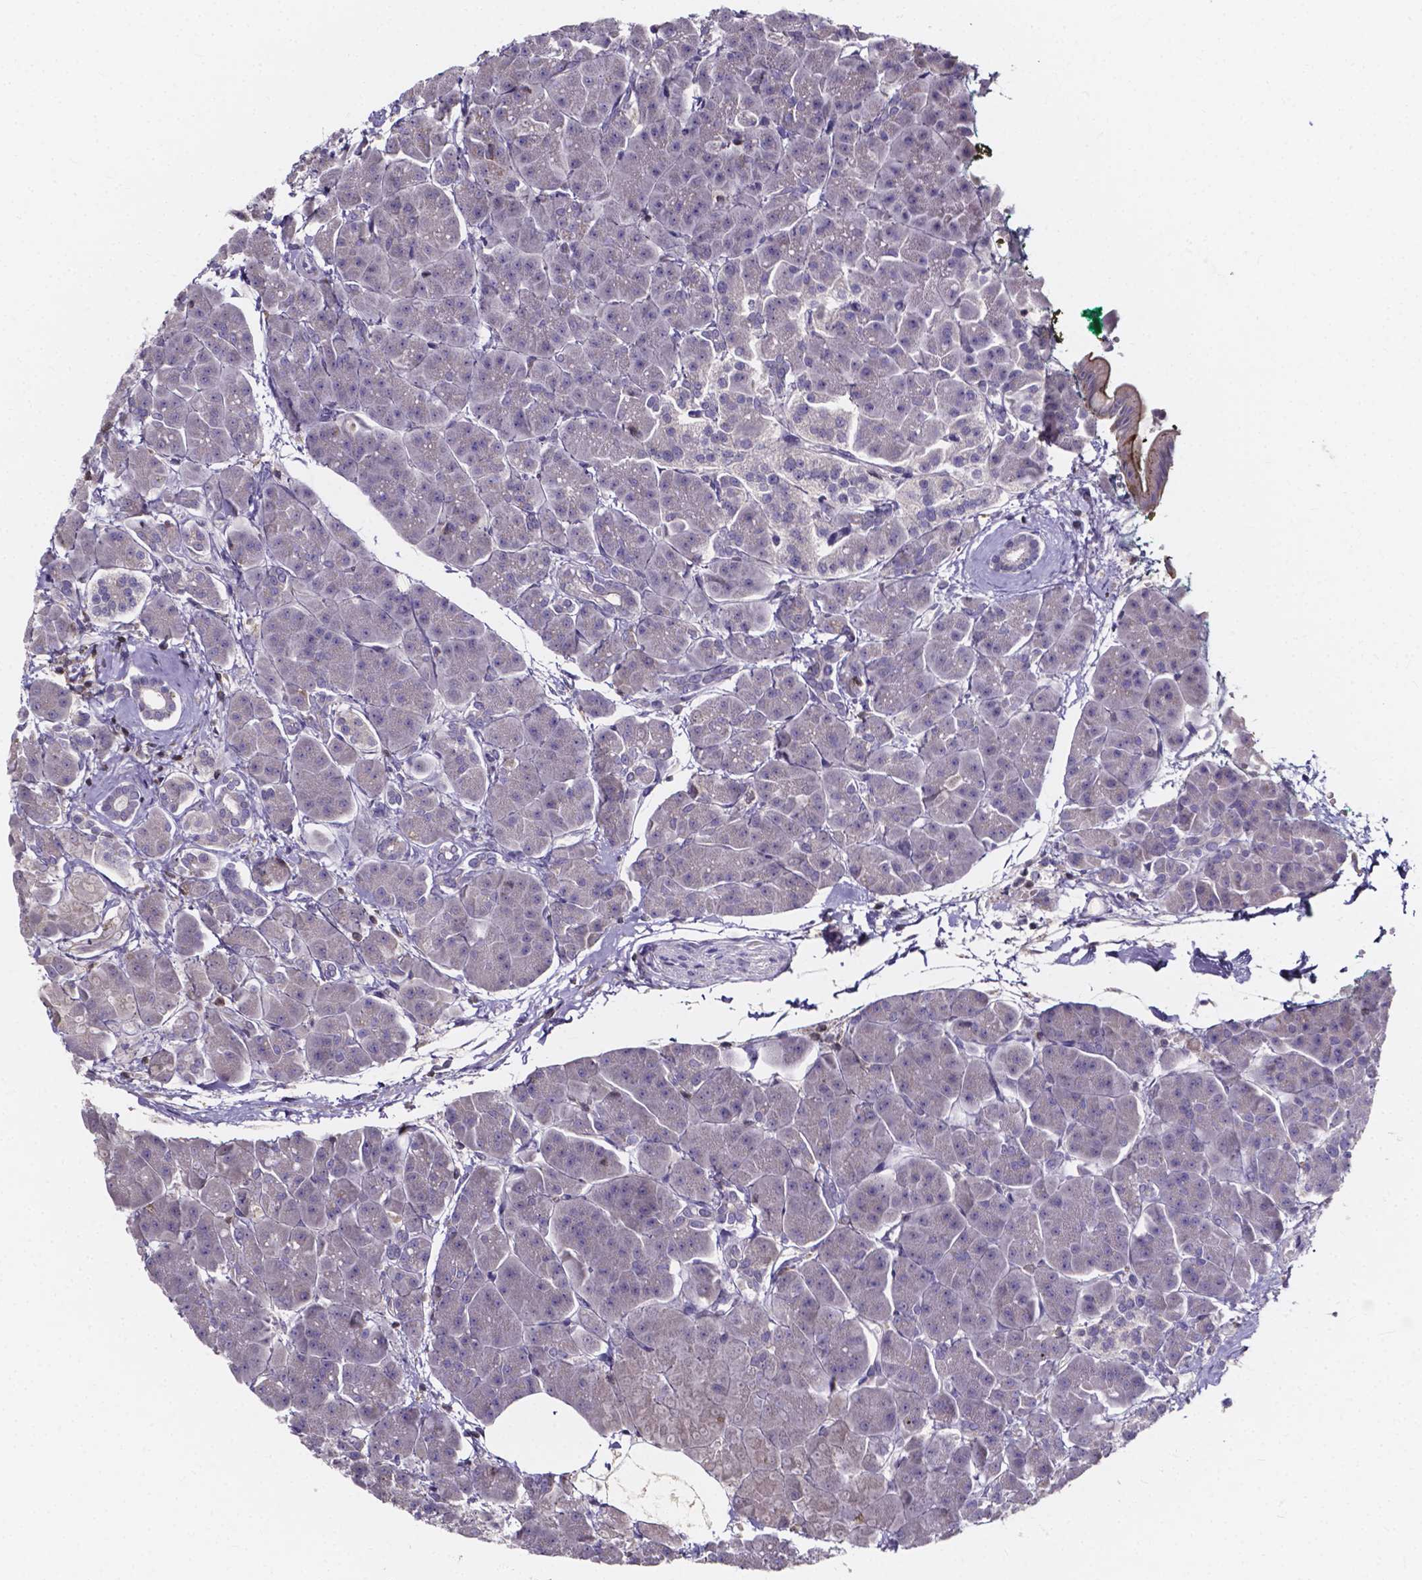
{"staining": {"intensity": "negative", "quantity": "none", "location": "none"}, "tissue": "pancreas", "cell_type": "Exocrine glandular cells", "image_type": "normal", "snomed": [{"axis": "morphology", "description": "Normal tissue, NOS"}, {"axis": "topography", "description": "Adipose tissue"}, {"axis": "topography", "description": "Pancreas"}, {"axis": "topography", "description": "Peripheral nerve tissue"}], "caption": "DAB (3,3'-diaminobenzidine) immunohistochemical staining of unremarkable human pancreas shows no significant staining in exocrine glandular cells.", "gene": "THEMIS", "patient": {"sex": "female", "age": 58}}